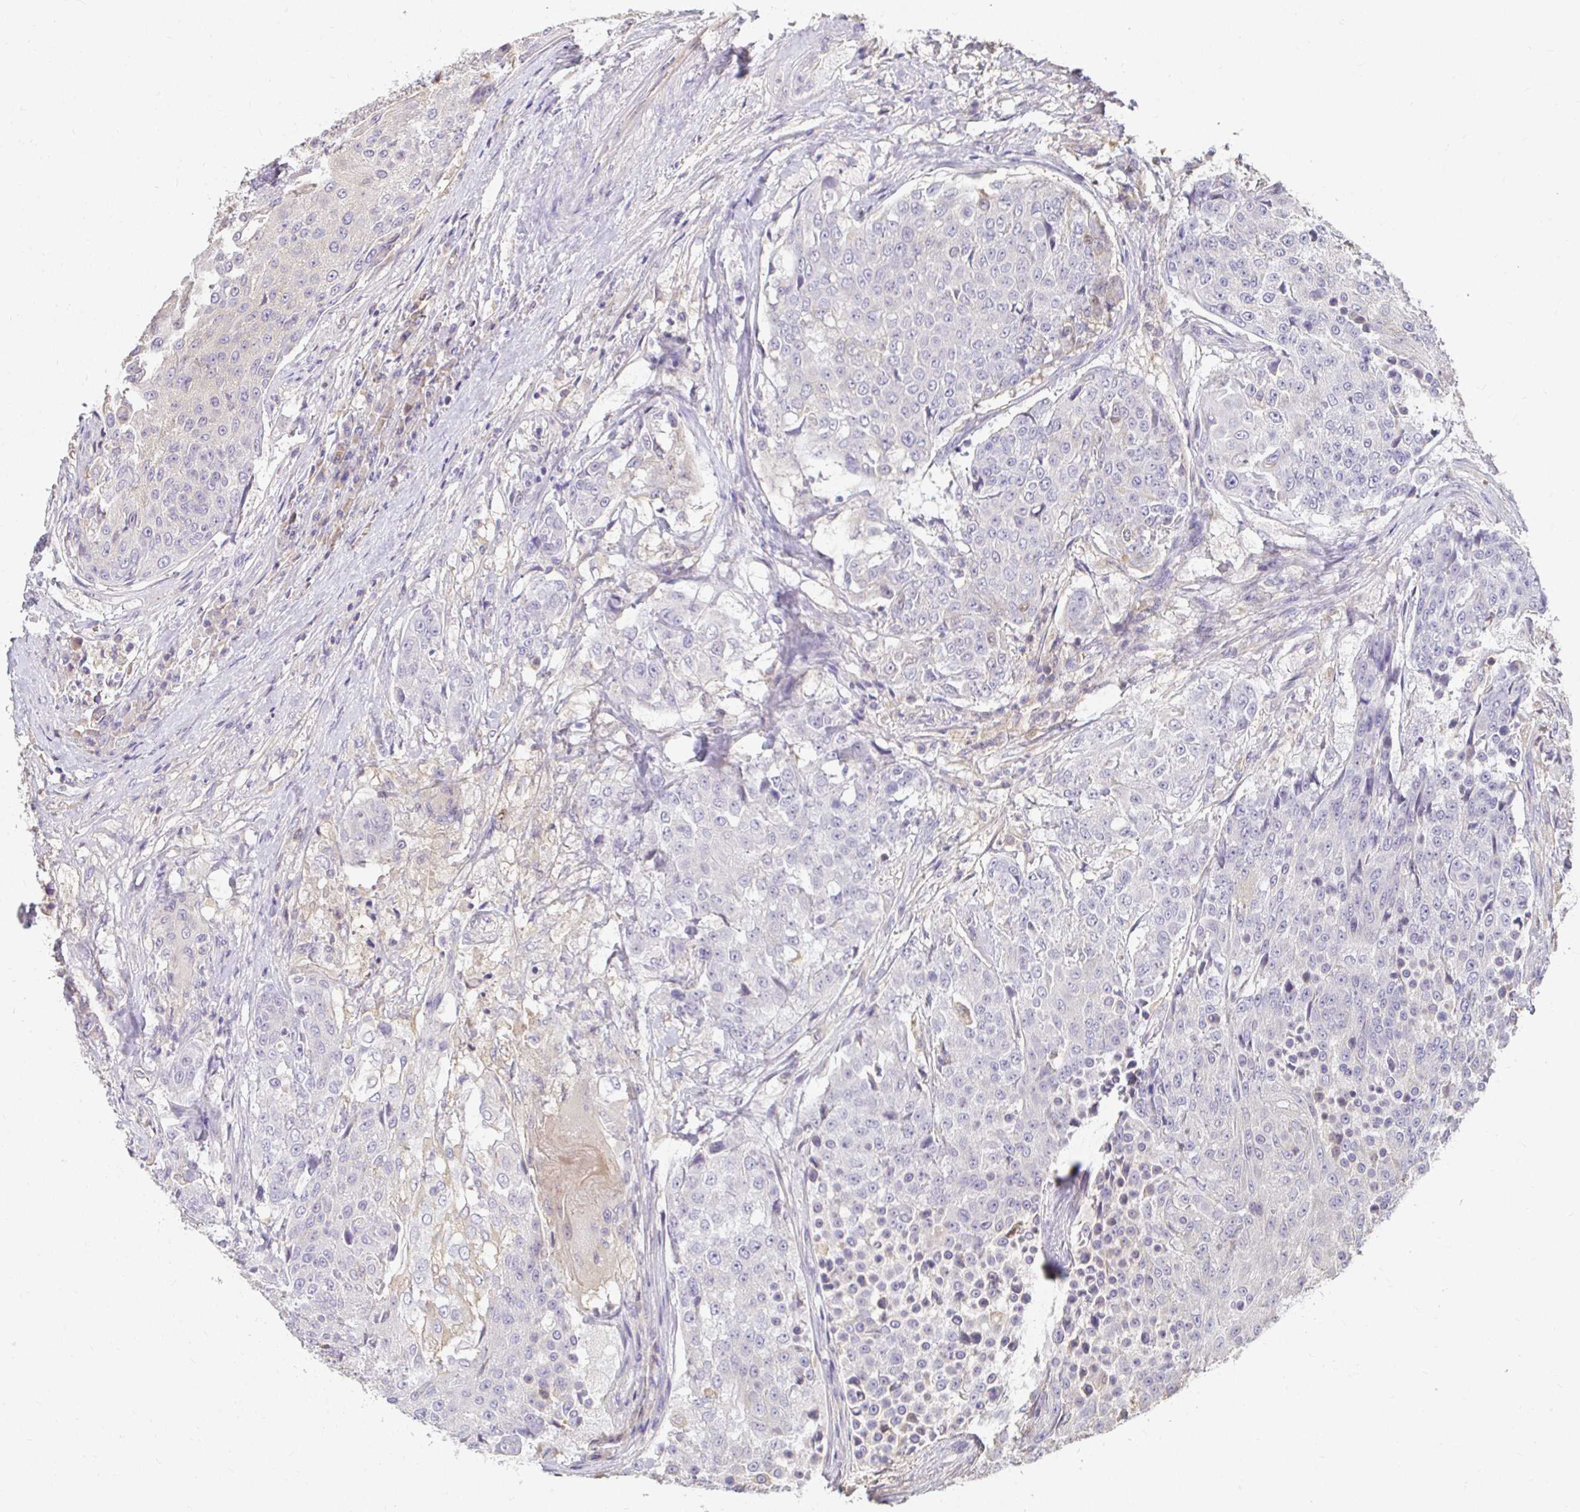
{"staining": {"intensity": "negative", "quantity": "none", "location": "none"}, "tissue": "urothelial cancer", "cell_type": "Tumor cells", "image_type": "cancer", "snomed": [{"axis": "morphology", "description": "Urothelial carcinoma, High grade"}, {"axis": "topography", "description": "Urinary bladder"}], "caption": "Urothelial cancer stained for a protein using immunohistochemistry reveals no staining tumor cells.", "gene": "LOXL4", "patient": {"sex": "female", "age": 63}}